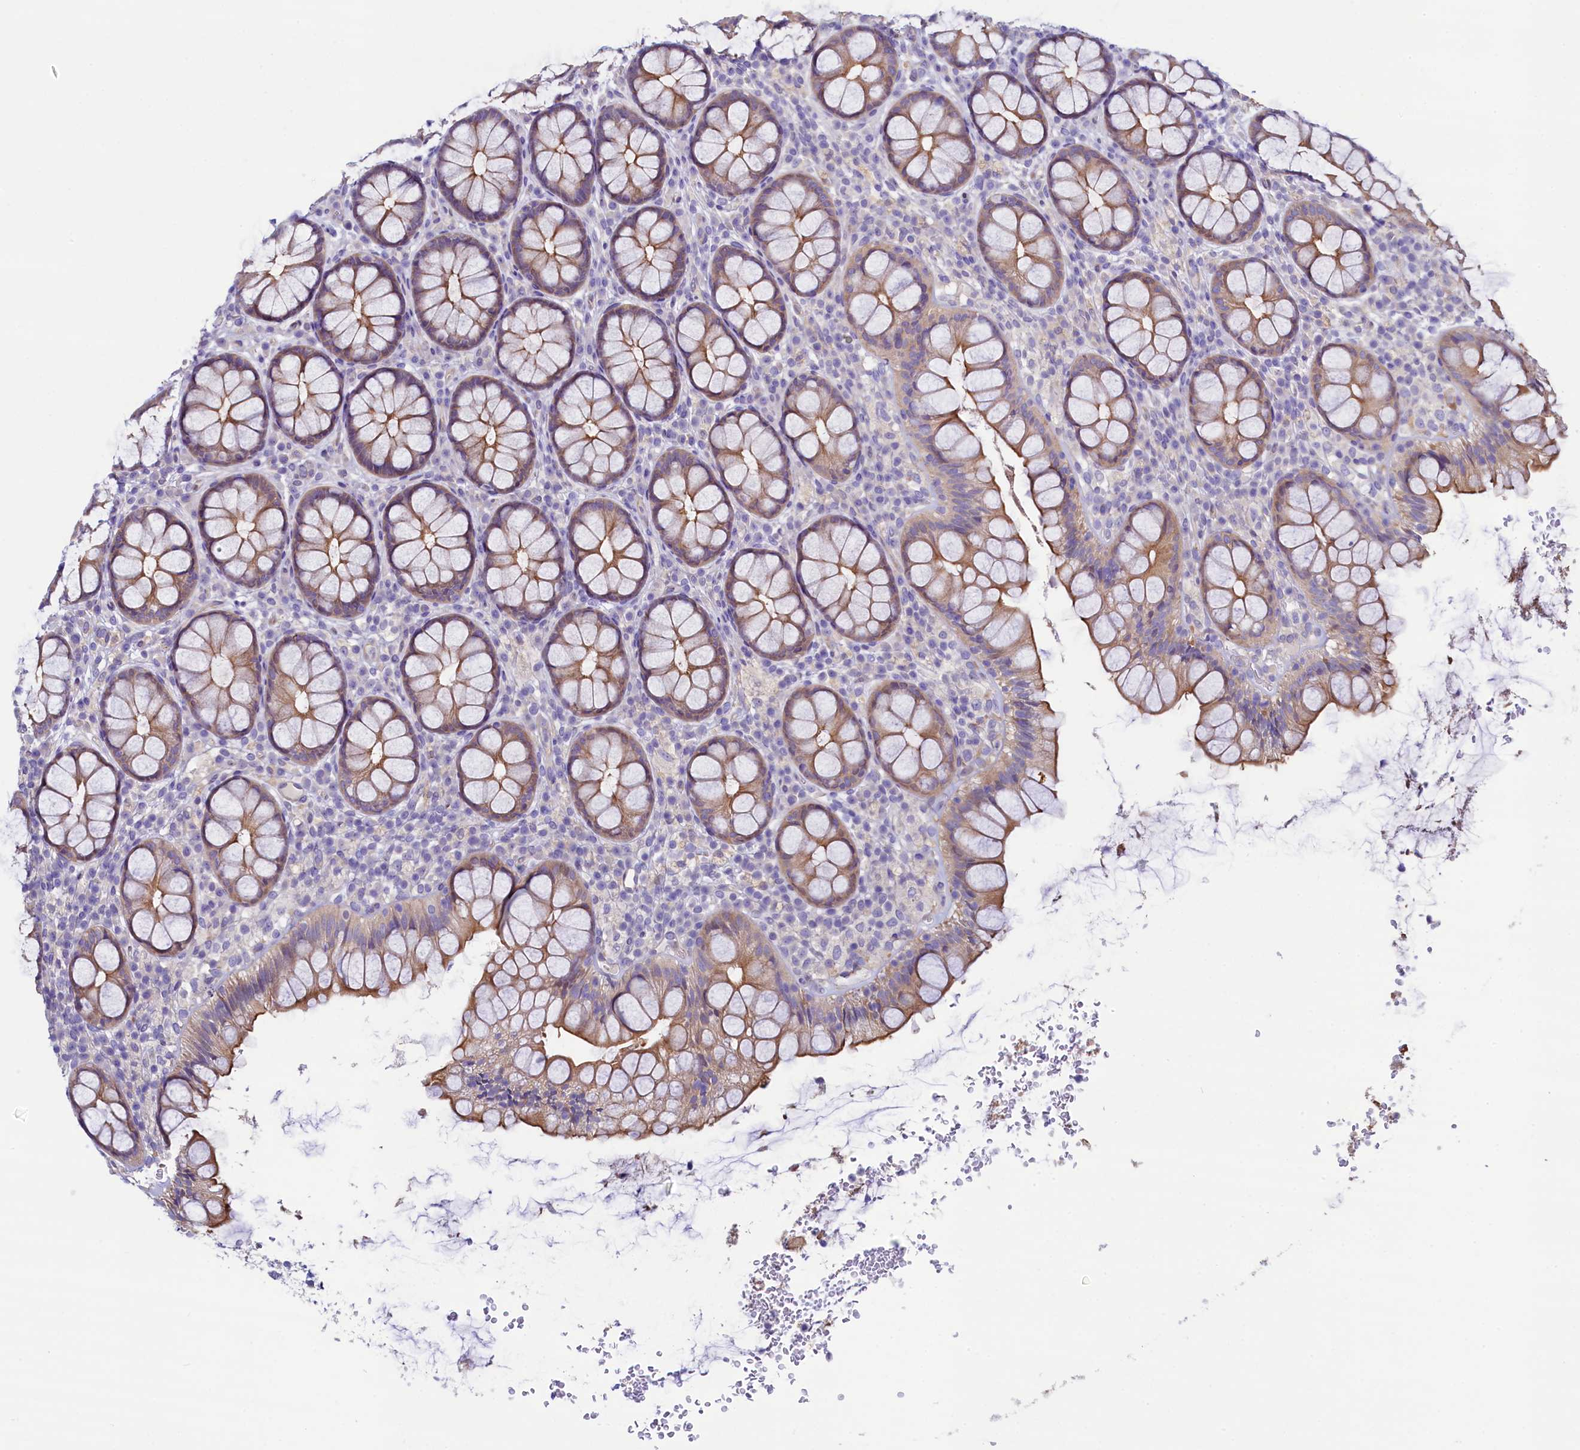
{"staining": {"intensity": "moderate", "quantity": ">75%", "location": "cytoplasmic/membranous"}, "tissue": "rectum", "cell_type": "Glandular cells", "image_type": "normal", "snomed": [{"axis": "morphology", "description": "Normal tissue, NOS"}, {"axis": "topography", "description": "Rectum"}], "caption": "A photomicrograph showing moderate cytoplasmic/membranous positivity in approximately >75% of glandular cells in normal rectum, as visualized by brown immunohistochemical staining.", "gene": "KRBOX5", "patient": {"sex": "male", "age": 83}}